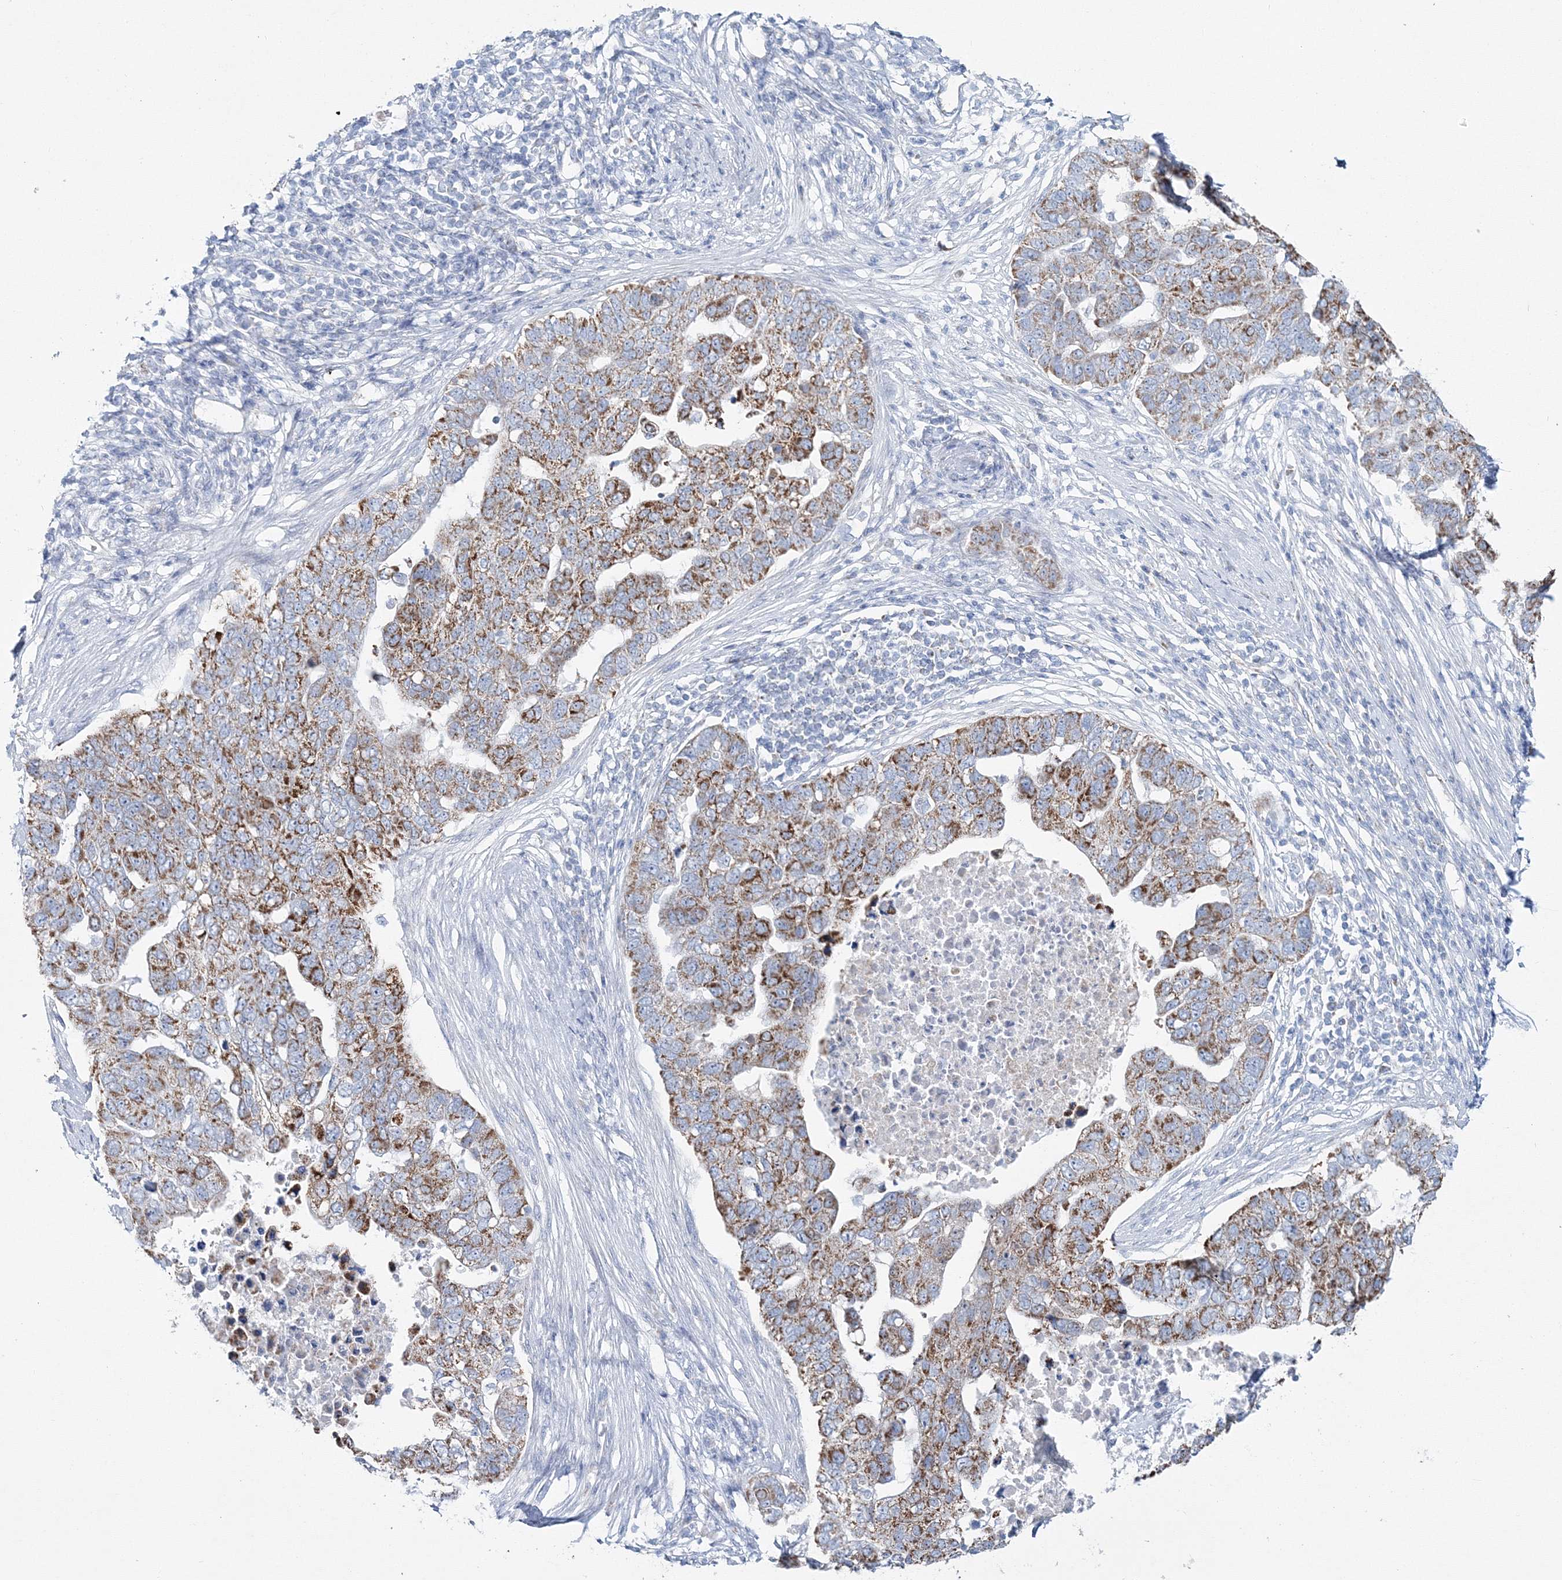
{"staining": {"intensity": "strong", "quantity": ">75%", "location": "cytoplasmic/membranous"}, "tissue": "pancreatic cancer", "cell_type": "Tumor cells", "image_type": "cancer", "snomed": [{"axis": "morphology", "description": "Adenocarcinoma, NOS"}, {"axis": "topography", "description": "Pancreas"}], "caption": "An immunohistochemistry image of tumor tissue is shown. Protein staining in brown shows strong cytoplasmic/membranous positivity in adenocarcinoma (pancreatic) within tumor cells.", "gene": "HIBCH", "patient": {"sex": "female", "age": 61}}